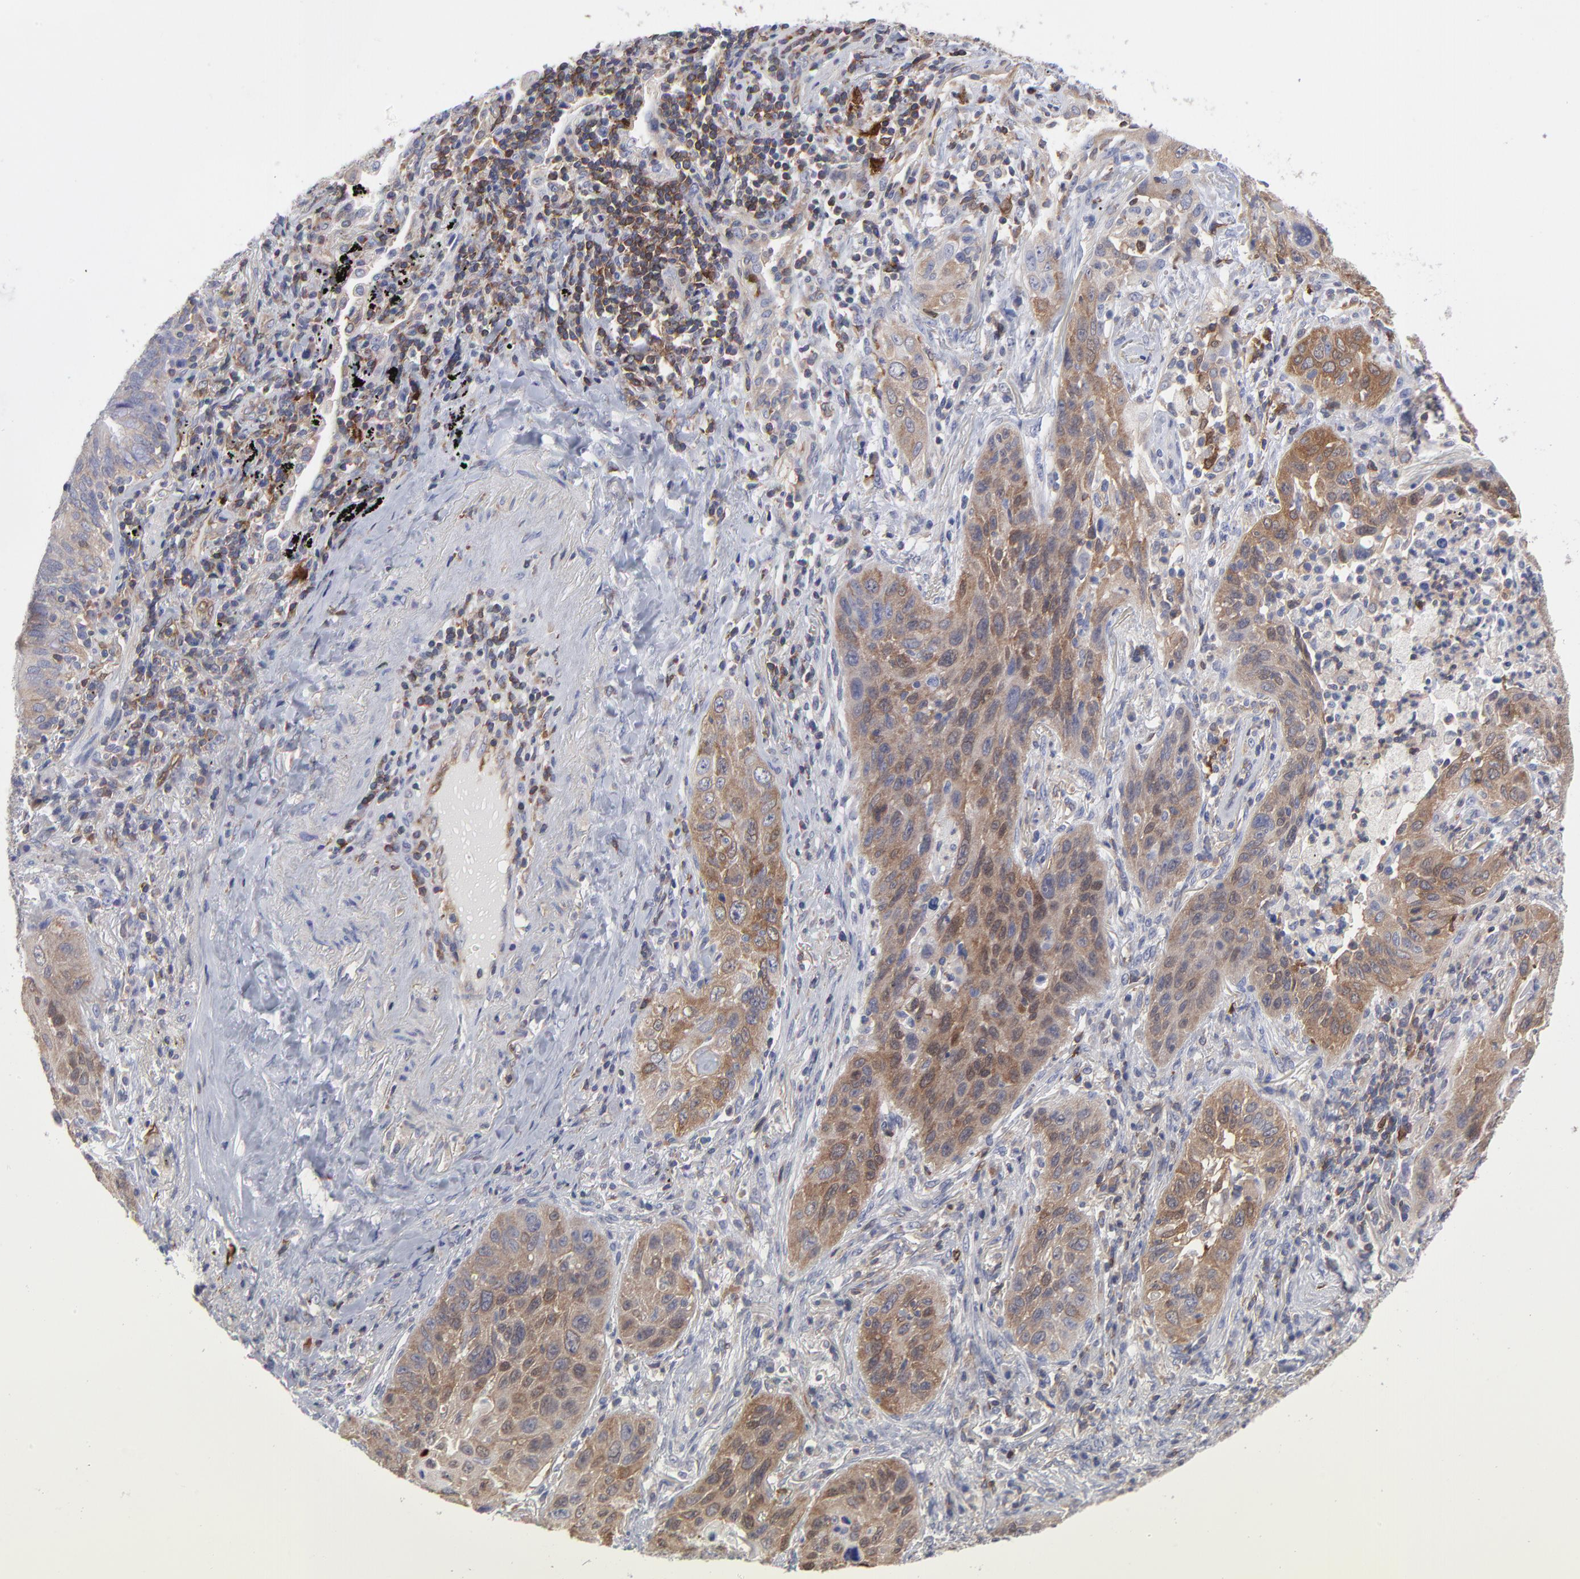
{"staining": {"intensity": "weak", "quantity": ">75%", "location": "cytoplasmic/membranous"}, "tissue": "lung cancer", "cell_type": "Tumor cells", "image_type": "cancer", "snomed": [{"axis": "morphology", "description": "Squamous cell carcinoma, NOS"}, {"axis": "topography", "description": "Lung"}], "caption": "Brown immunohistochemical staining in lung squamous cell carcinoma reveals weak cytoplasmic/membranous positivity in about >75% of tumor cells.", "gene": "NFKBIA", "patient": {"sex": "female", "age": 67}}